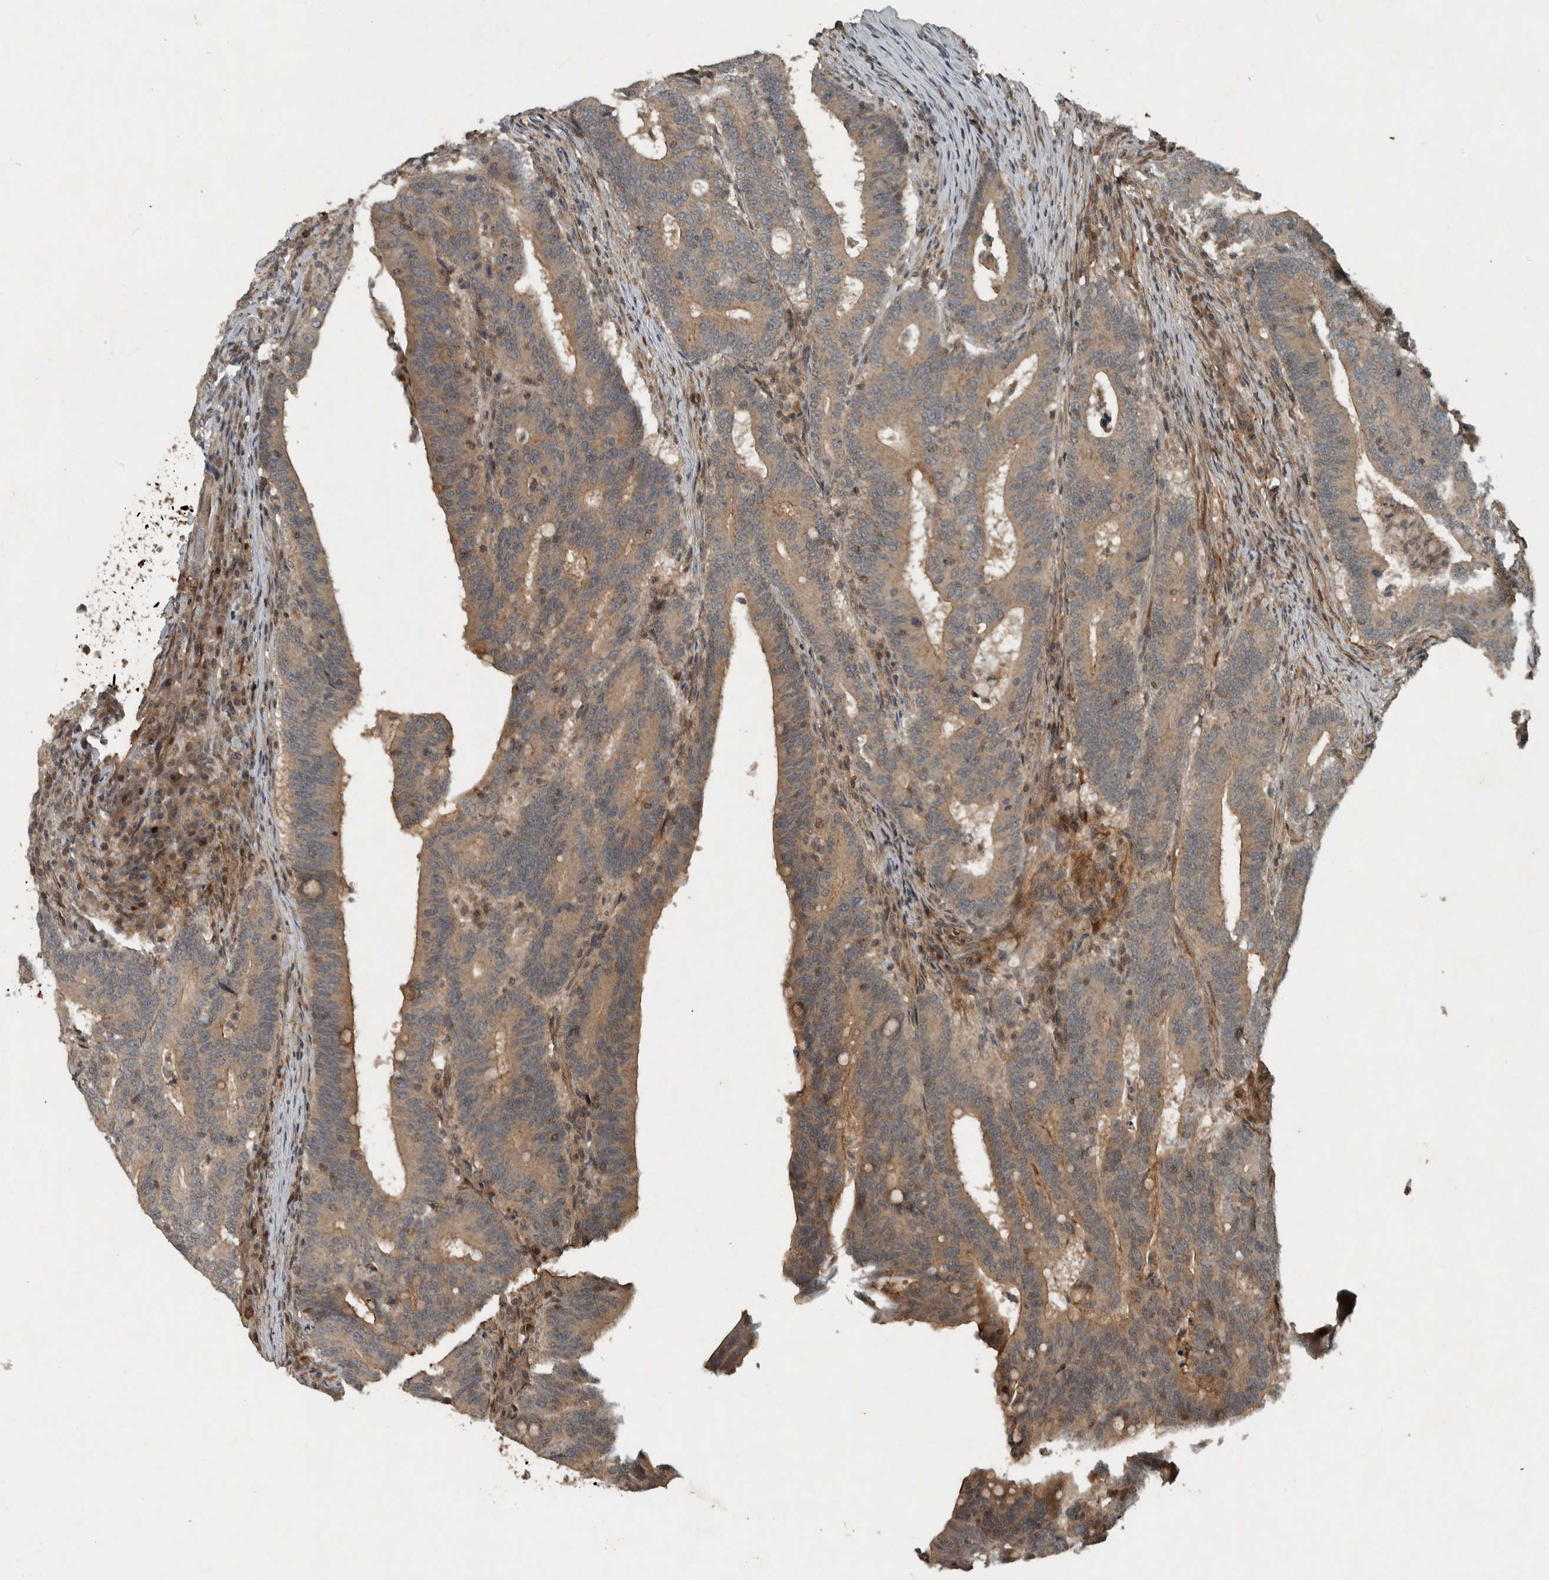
{"staining": {"intensity": "moderate", "quantity": ">75%", "location": "cytoplasmic/membranous"}, "tissue": "colorectal cancer", "cell_type": "Tumor cells", "image_type": "cancer", "snomed": [{"axis": "morphology", "description": "Adenocarcinoma, NOS"}, {"axis": "topography", "description": "Colon"}], "caption": "IHC staining of colorectal cancer (adenocarcinoma), which demonstrates medium levels of moderate cytoplasmic/membranous positivity in approximately >75% of tumor cells indicating moderate cytoplasmic/membranous protein positivity. The staining was performed using DAB (brown) for protein detection and nuclei were counterstained in hematoxylin (blue).", "gene": "KIFAP3", "patient": {"sex": "female", "age": 66}}